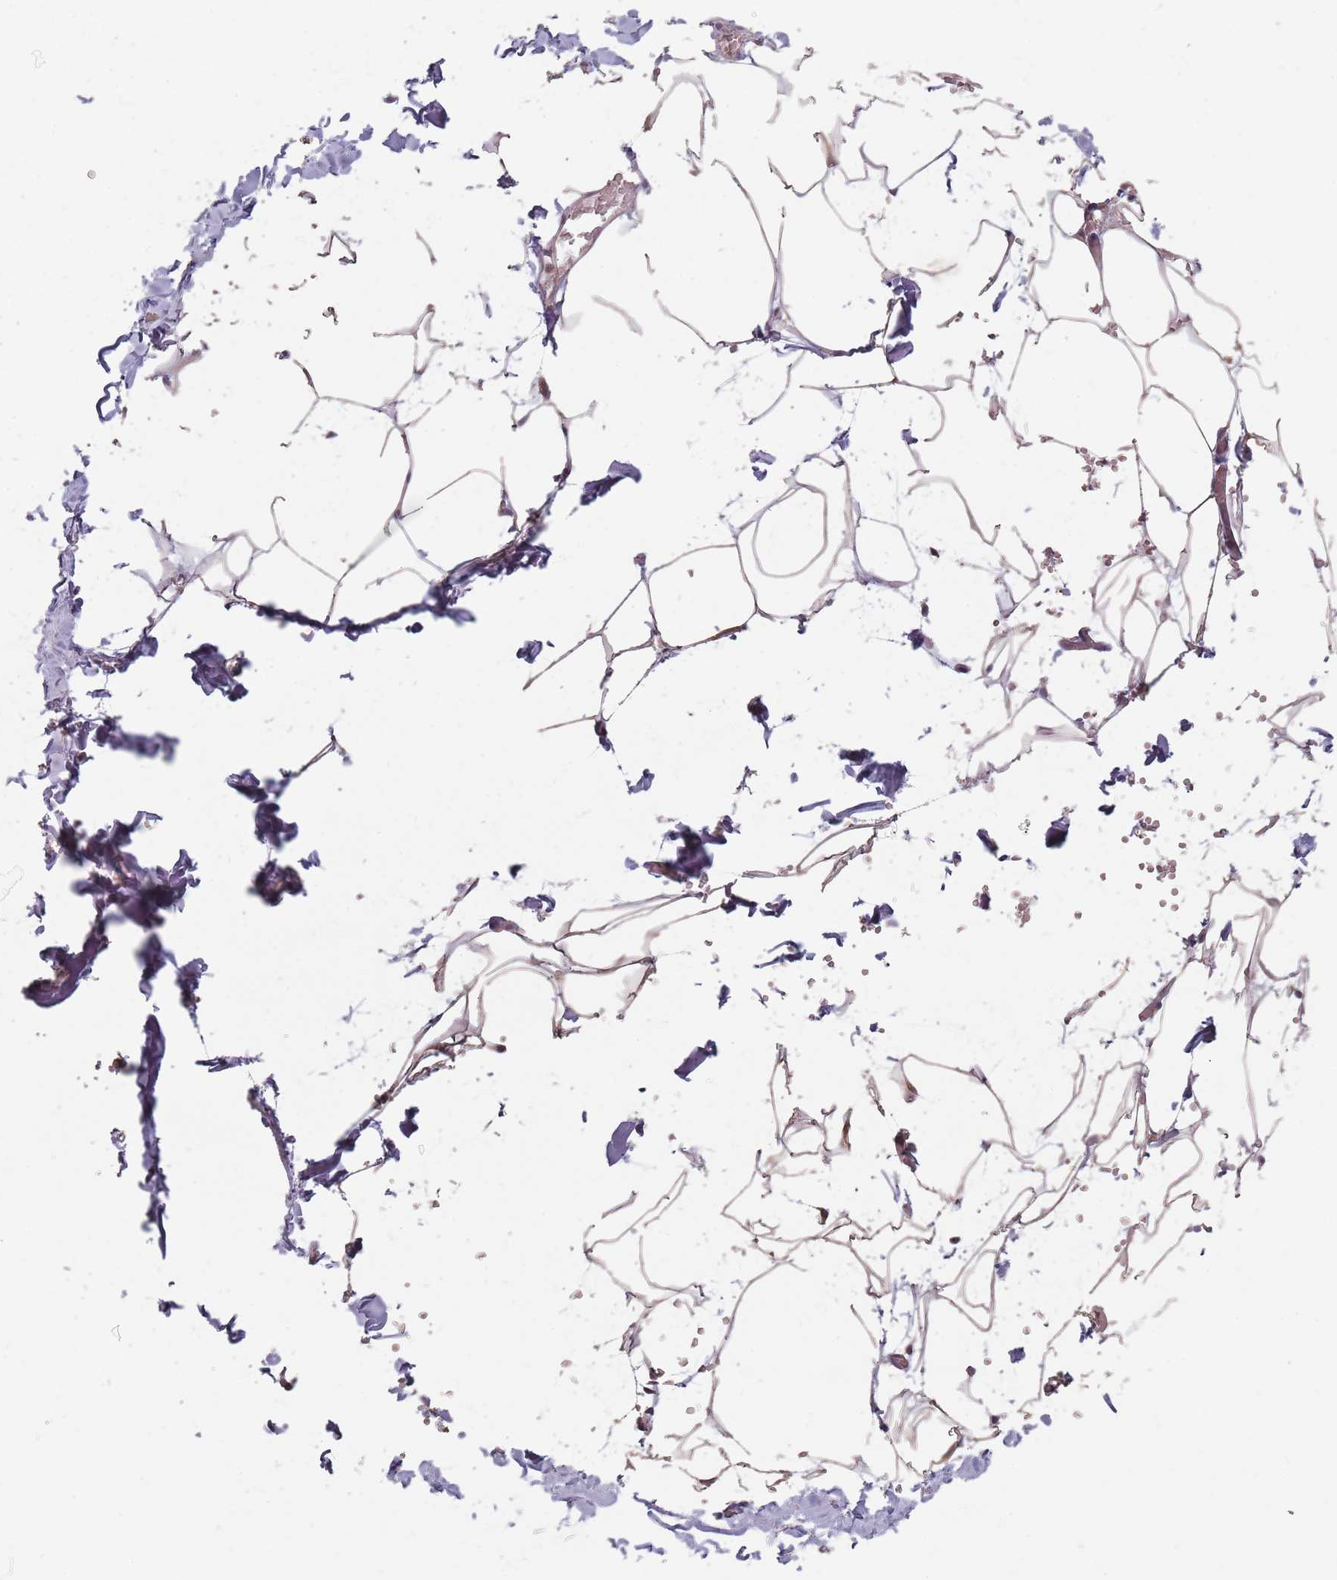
{"staining": {"intensity": "weak", "quantity": ">75%", "location": "cytoplasmic/membranous"}, "tissue": "adipose tissue", "cell_type": "Adipocytes", "image_type": "normal", "snomed": [{"axis": "morphology", "description": "Normal tissue, NOS"}, {"axis": "topography", "description": "Gallbladder"}, {"axis": "topography", "description": "Peripheral nerve tissue"}], "caption": "This histopathology image reveals immunohistochemistry (IHC) staining of benign human adipose tissue, with low weak cytoplasmic/membranous expression in approximately >75% of adipocytes.", "gene": "VPS52", "patient": {"sex": "male", "age": 38}}